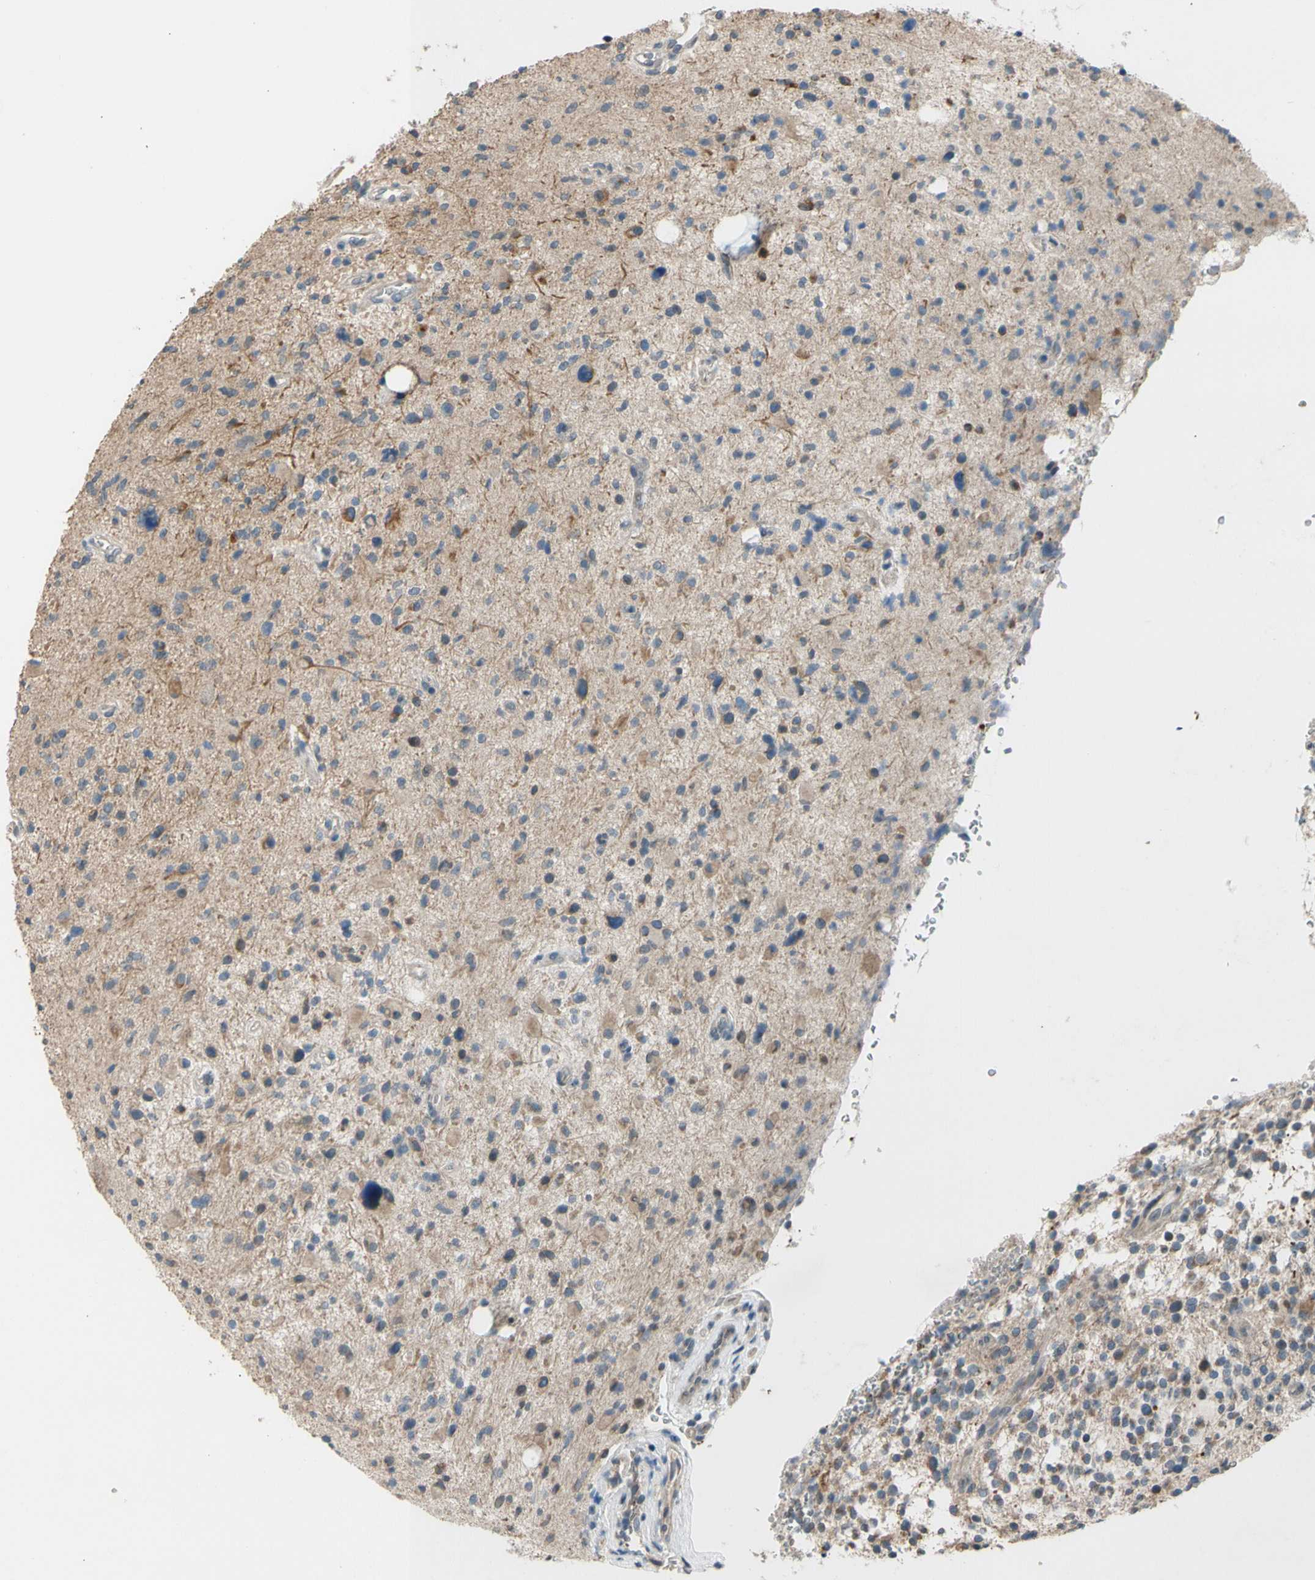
{"staining": {"intensity": "weak", "quantity": "<25%", "location": "cytoplasmic/membranous"}, "tissue": "glioma", "cell_type": "Tumor cells", "image_type": "cancer", "snomed": [{"axis": "morphology", "description": "Glioma, malignant, High grade"}, {"axis": "topography", "description": "Brain"}], "caption": "Immunohistochemical staining of malignant glioma (high-grade) reveals no significant positivity in tumor cells. Nuclei are stained in blue.", "gene": "ZNF184", "patient": {"sex": "male", "age": 48}}